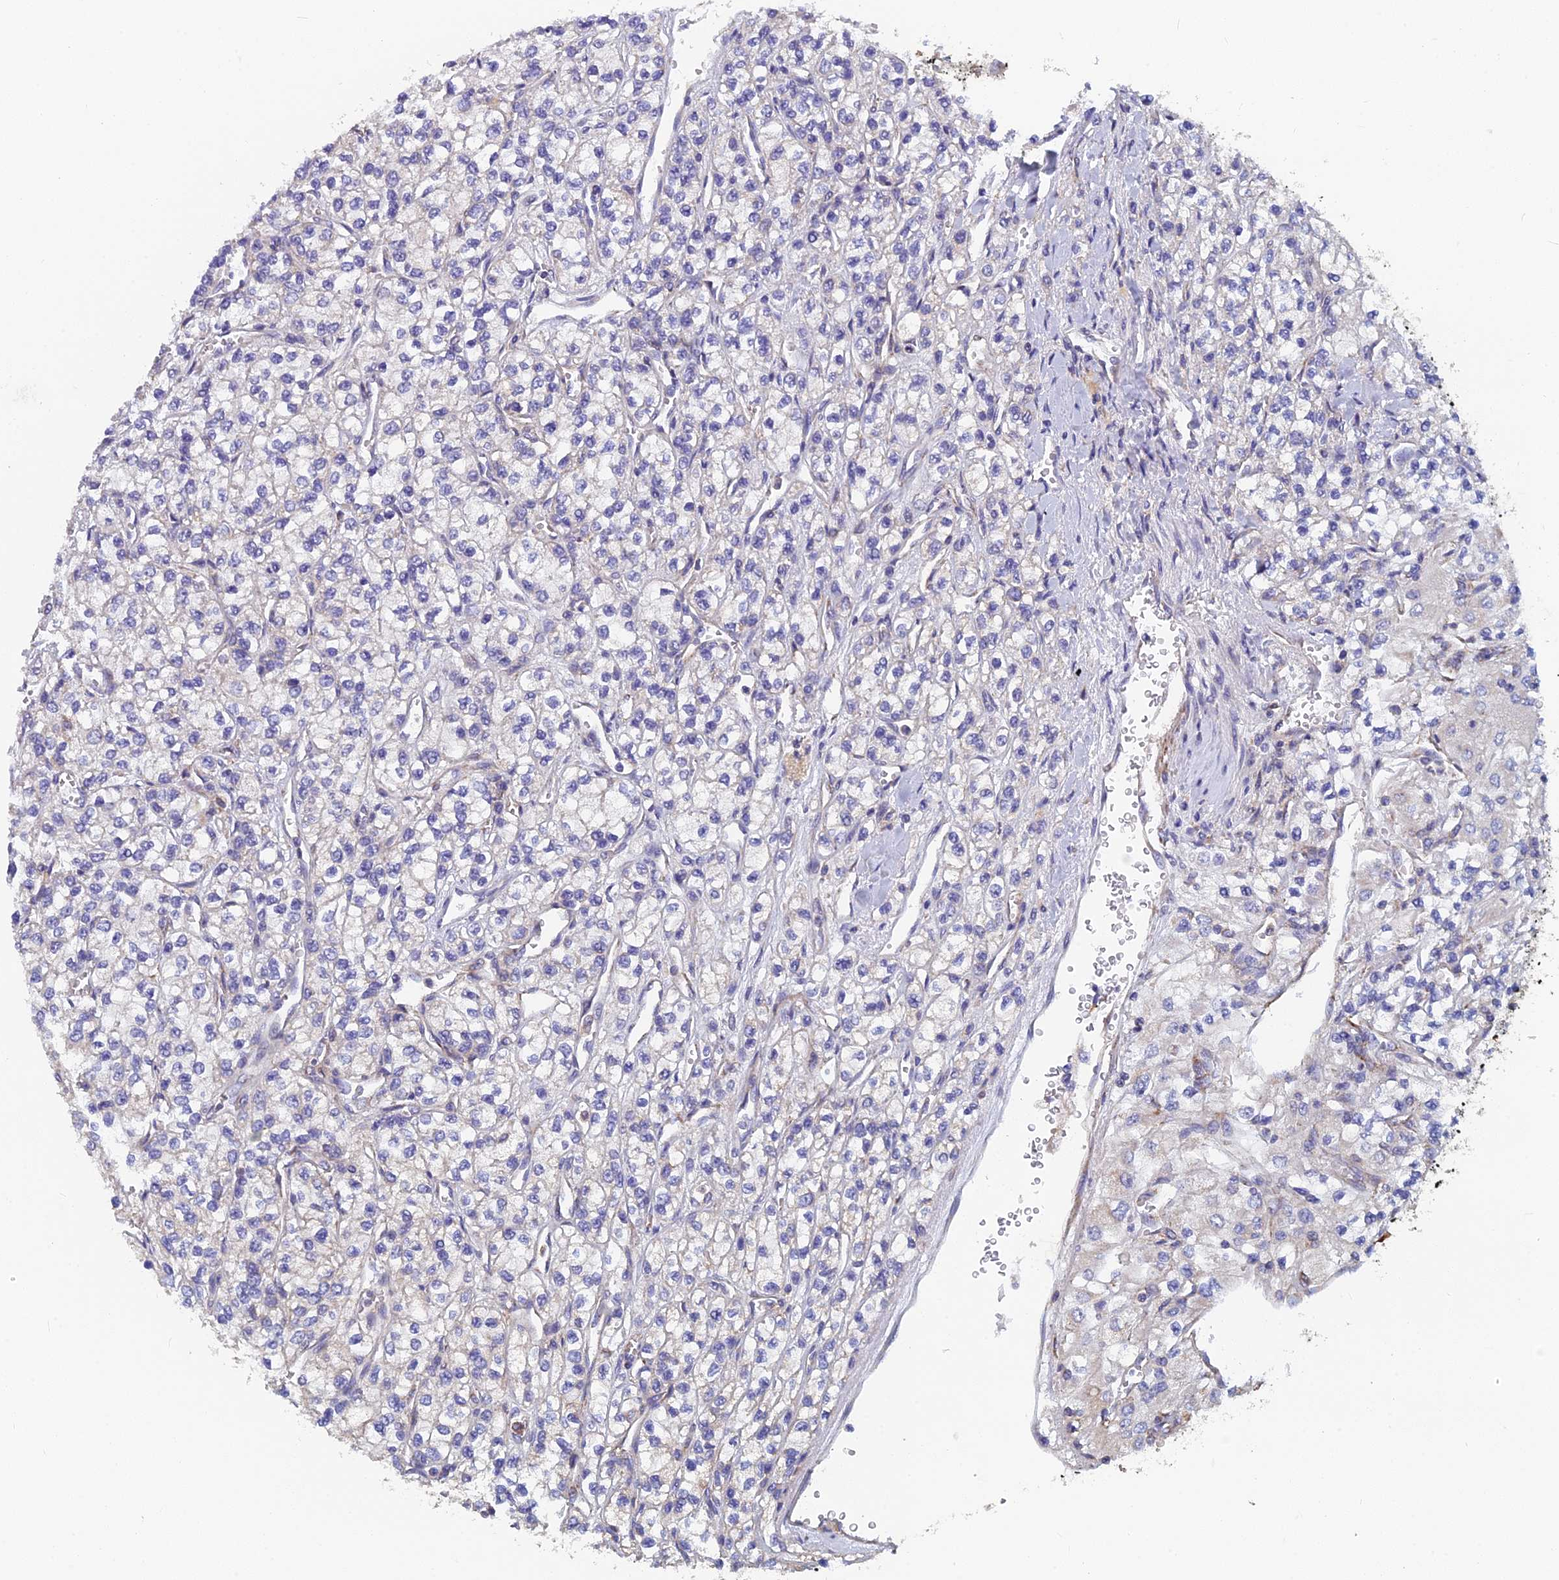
{"staining": {"intensity": "negative", "quantity": "none", "location": "none"}, "tissue": "renal cancer", "cell_type": "Tumor cells", "image_type": "cancer", "snomed": [{"axis": "morphology", "description": "Adenocarcinoma, NOS"}, {"axis": "topography", "description": "Kidney"}], "caption": "High power microscopy photomicrograph of an IHC micrograph of renal adenocarcinoma, revealing no significant positivity in tumor cells.", "gene": "MRPS9", "patient": {"sex": "male", "age": 80}}